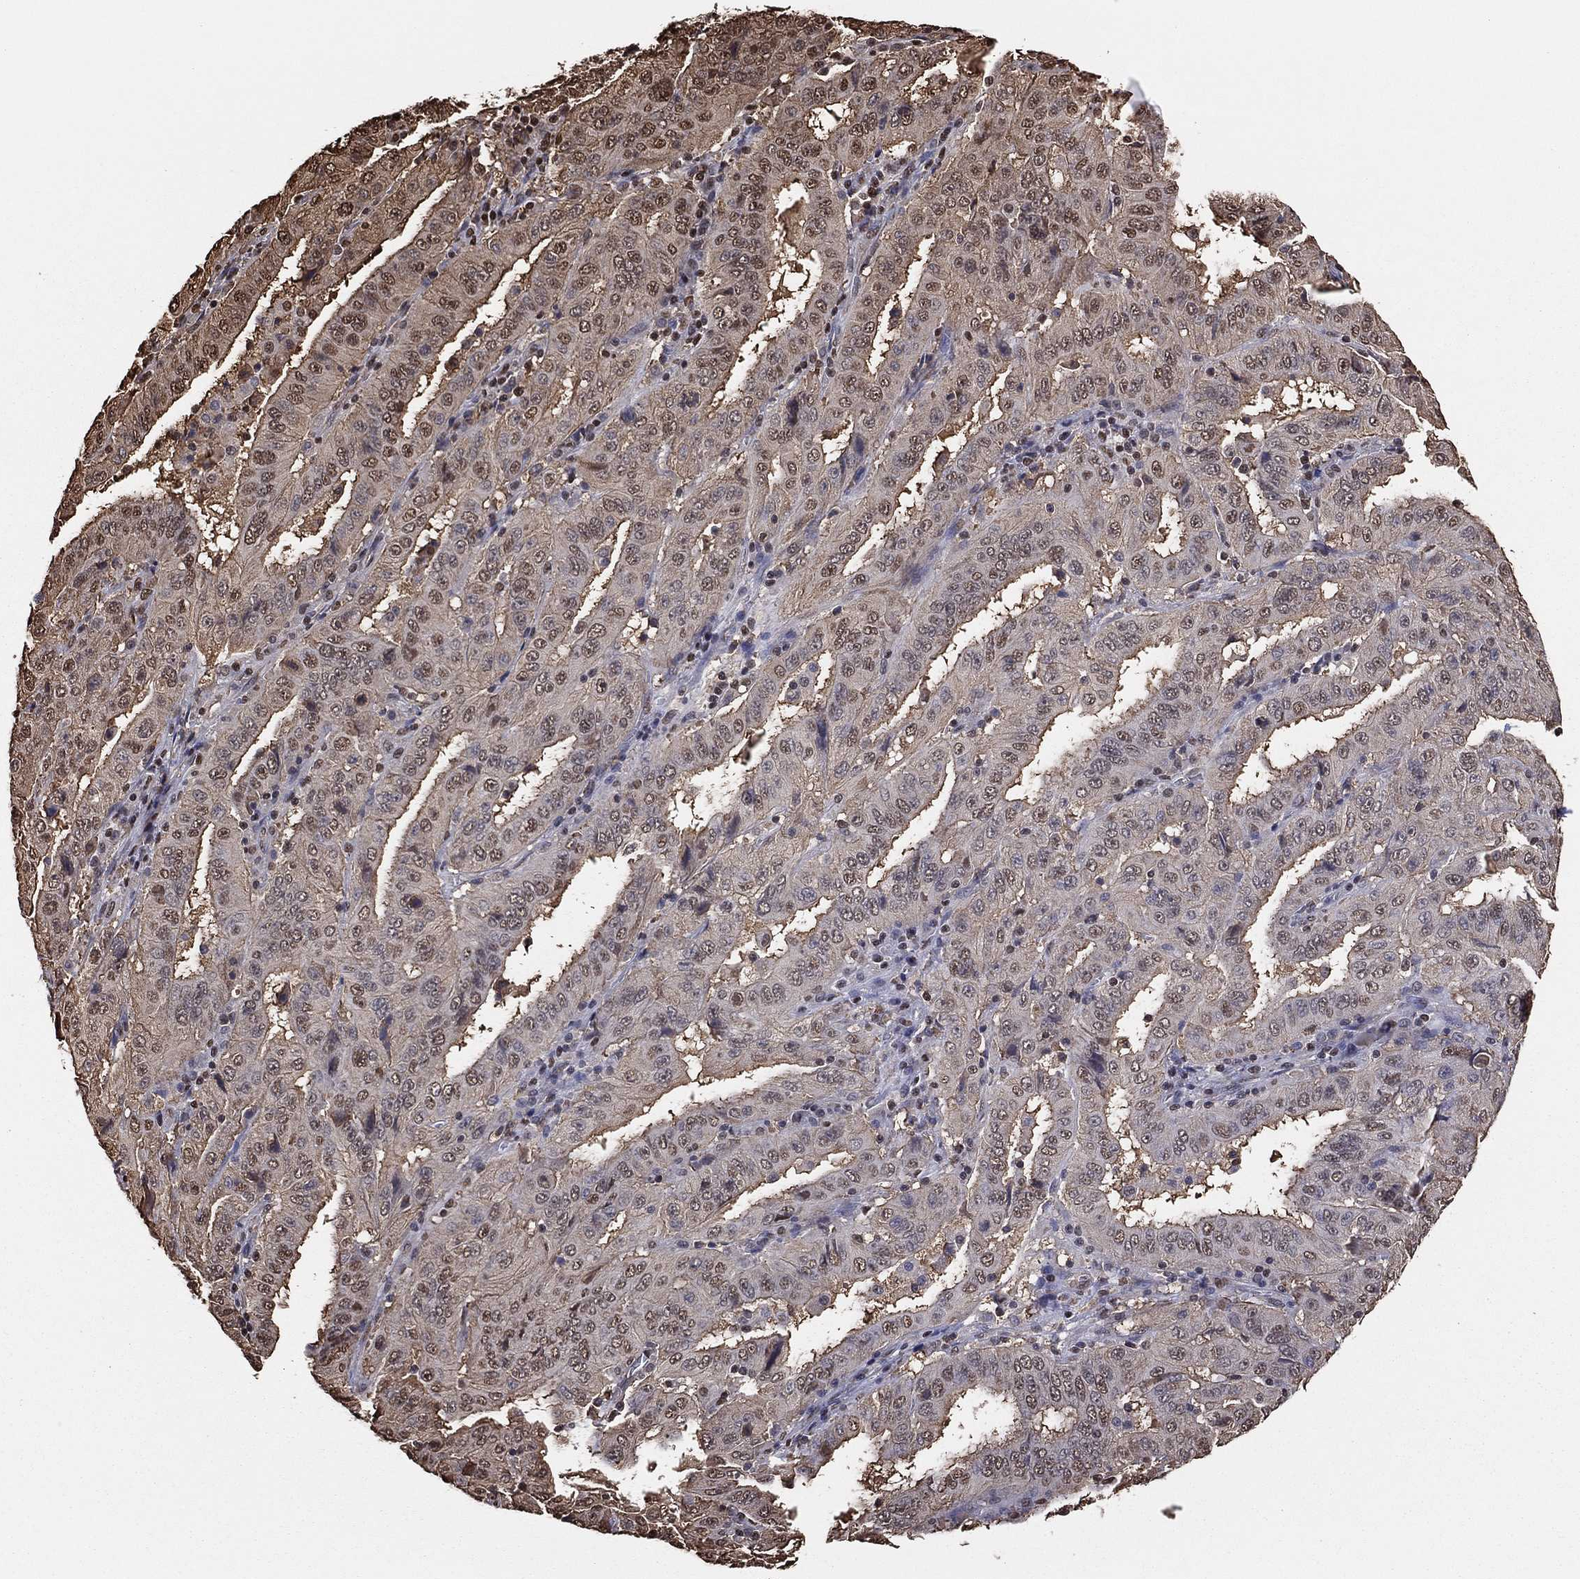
{"staining": {"intensity": "moderate", "quantity": "25%-75%", "location": "cytoplasmic/membranous"}, "tissue": "pancreatic cancer", "cell_type": "Tumor cells", "image_type": "cancer", "snomed": [{"axis": "morphology", "description": "Adenocarcinoma, NOS"}, {"axis": "topography", "description": "Pancreas"}], "caption": "An image showing moderate cytoplasmic/membranous expression in about 25%-75% of tumor cells in pancreatic adenocarcinoma, as visualized by brown immunohistochemical staining.", "gene": "GAPDH", "patient": {"sex": "male", "age": 63}}